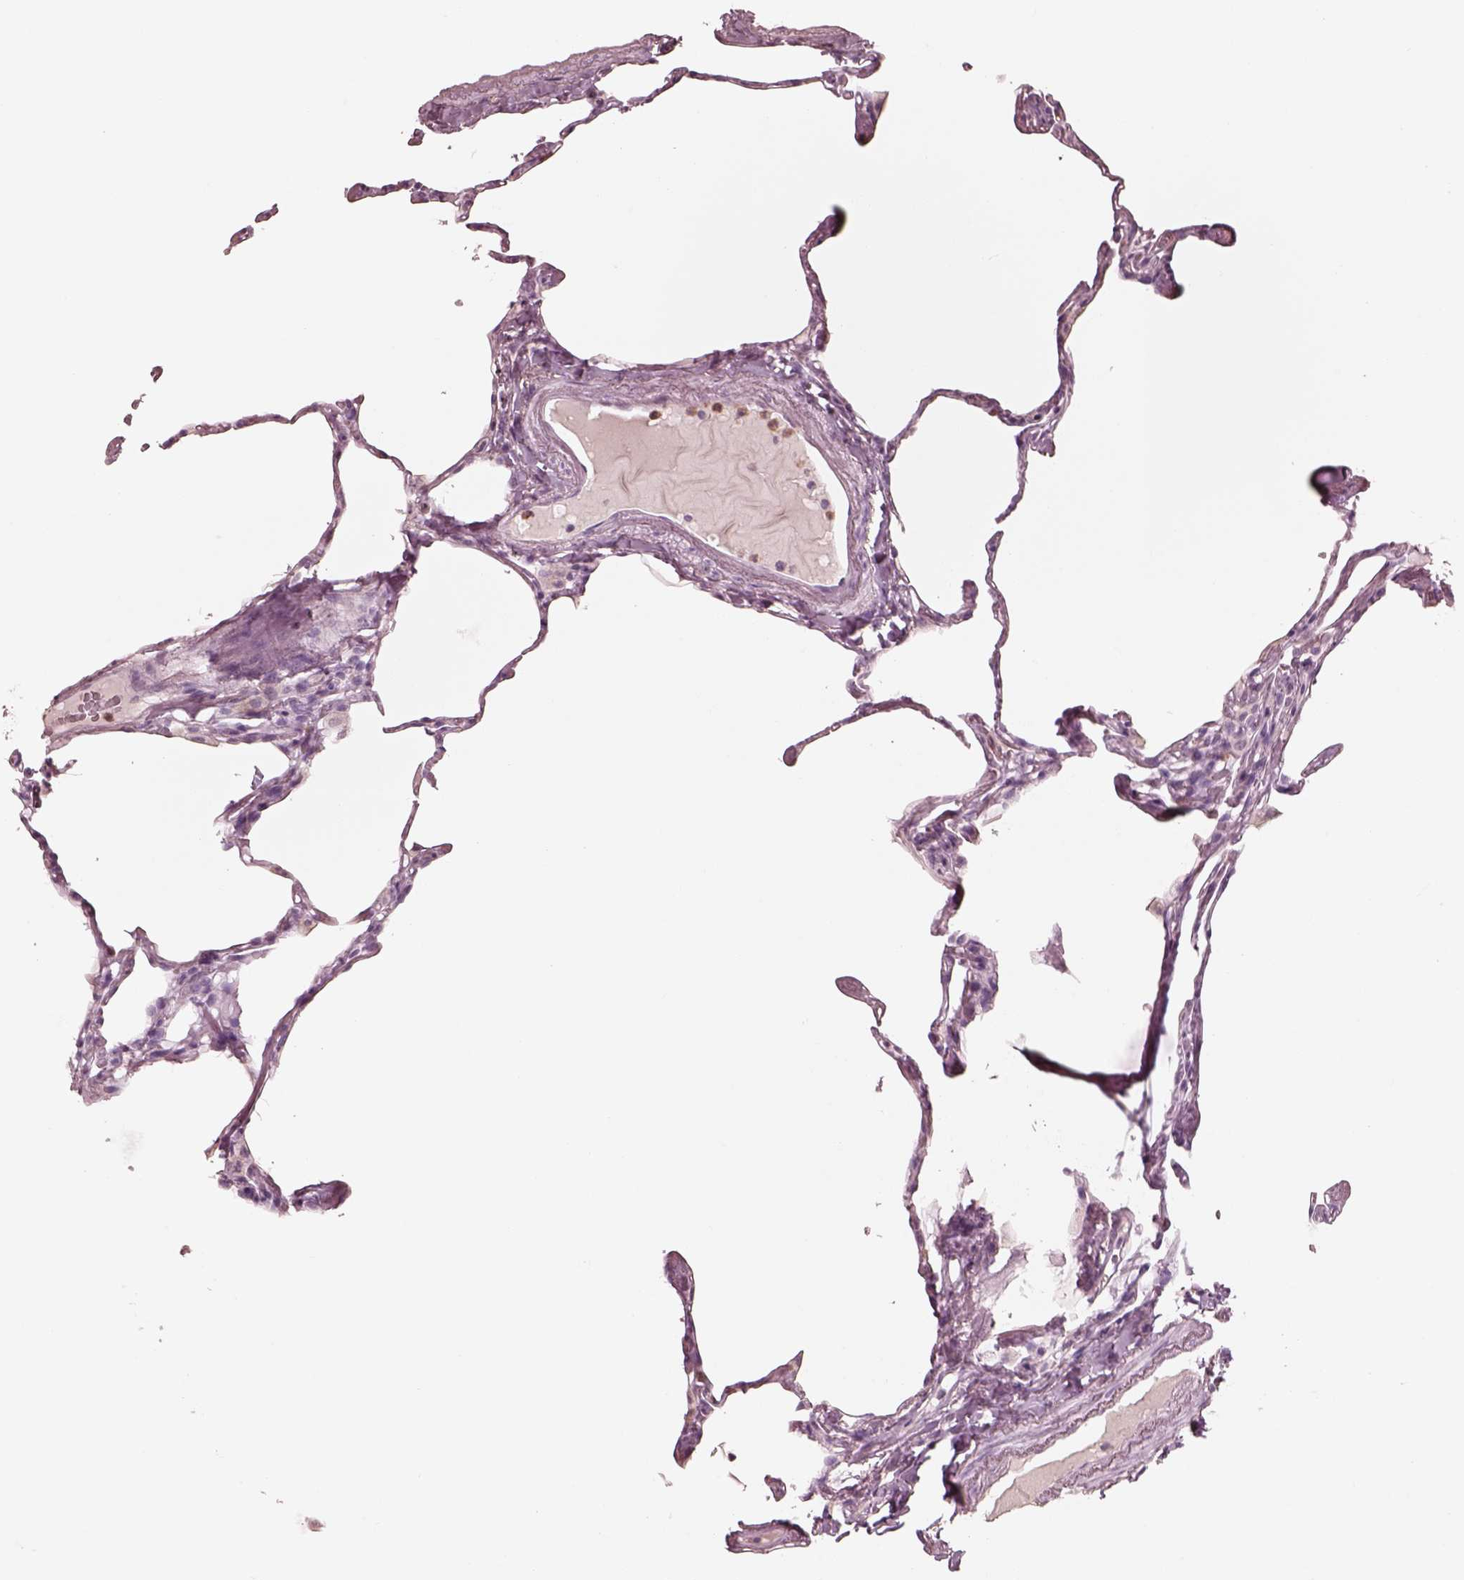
{"staining": {"intensity": "negative", "quantity": "none", "location": "none"}, "tissue": "lung", "cell_type": "Alveolar cells", "image_type": "normal", "snomed": [{"axis": "morphology", "description": "Normal tissue, NOS"}, {"axis": "topography", "description": "Lung"}], "caption": "A photomicrograph of lung stained for a protein reveals no brown staining in alveolar cells.", "gene": "GPRIN1", "patient": {"sex": "male", "age": 65}}